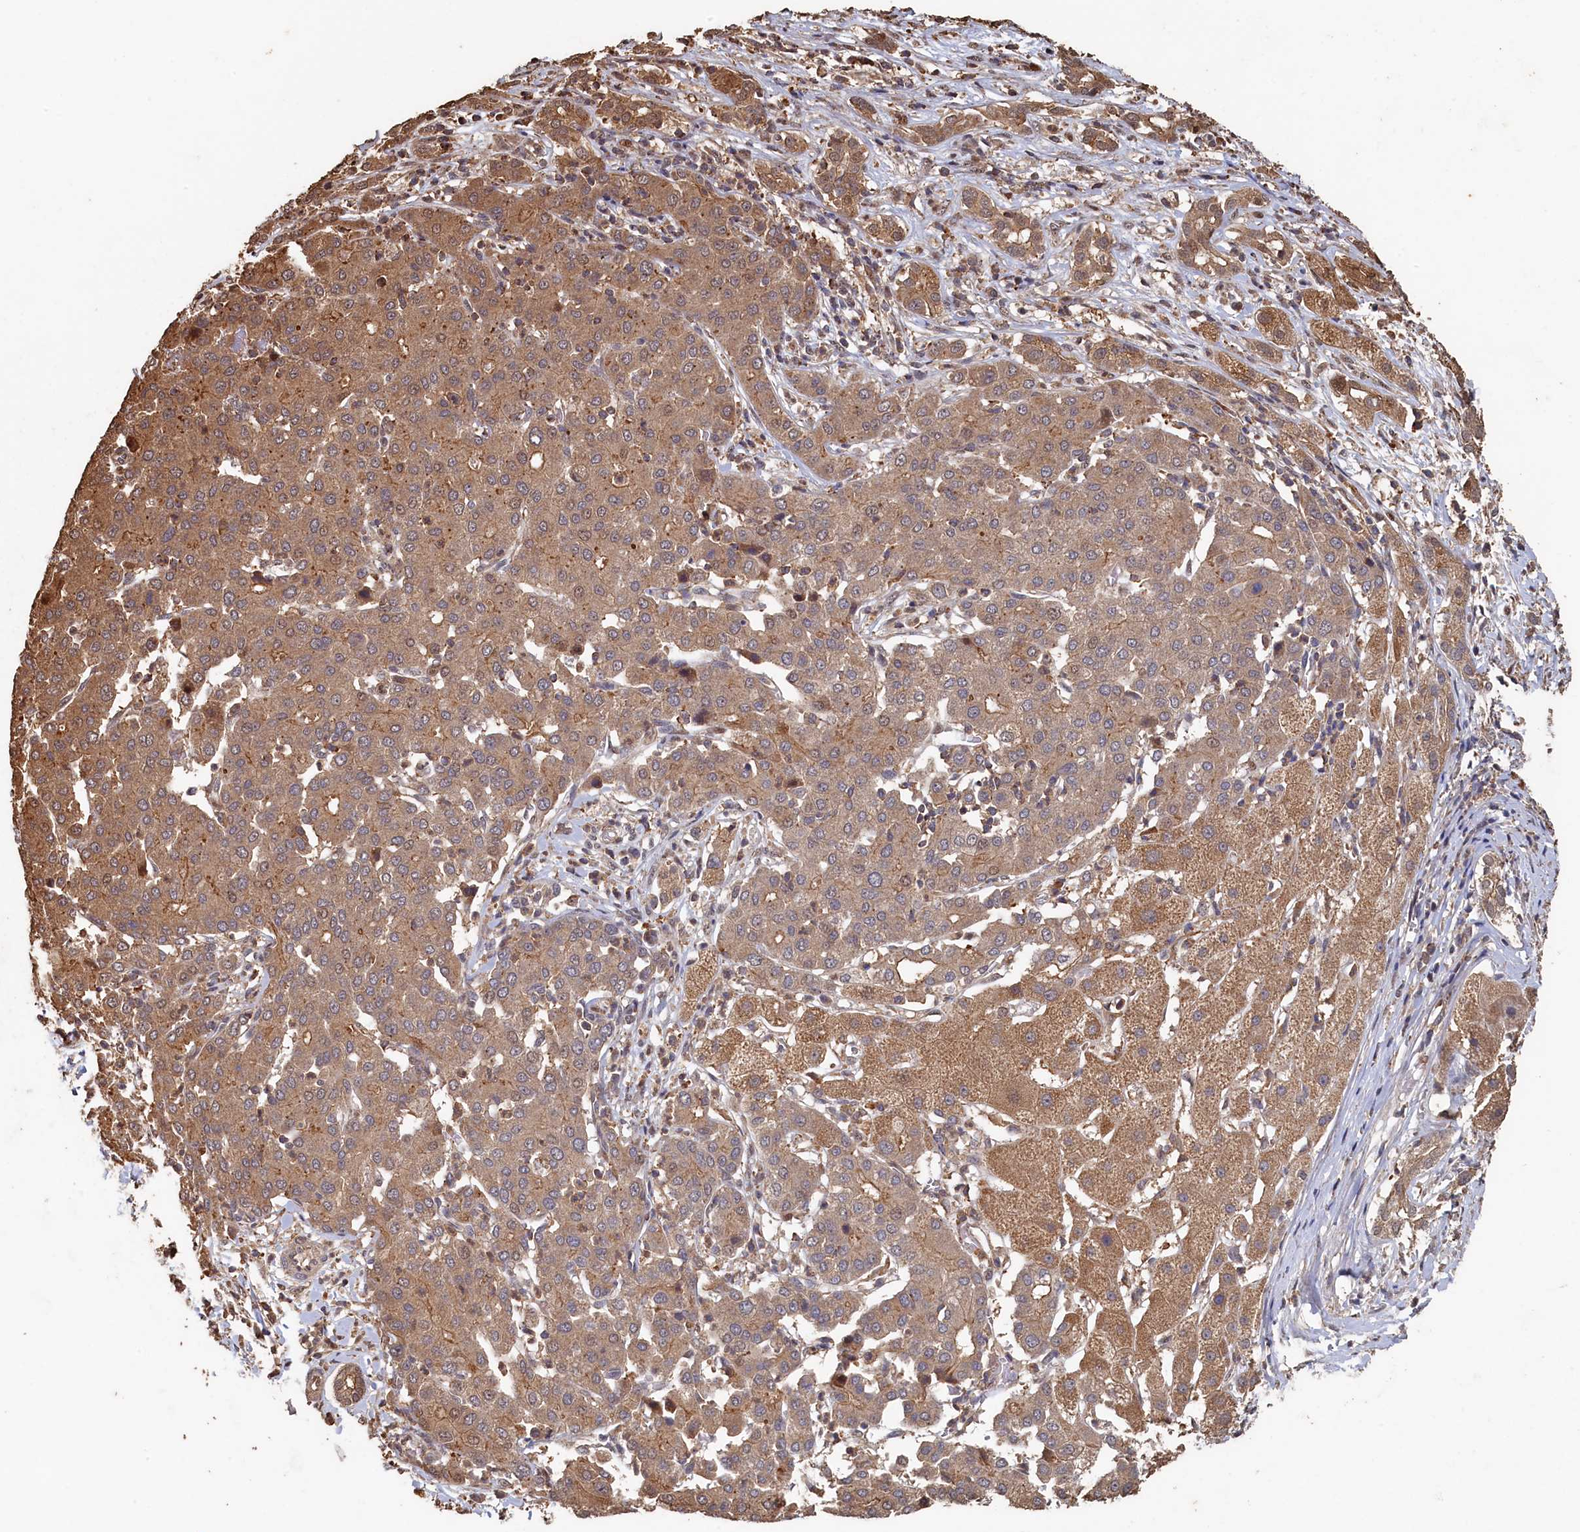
{"staining": {"intensity": "moderate", "quantity": ">75%", "location": "cytoplasmic/membranous"}, "tissue": "liver cancer", "cell_type": "Tumor cells", "image_type": "cancer", "snomed": [{"axis": "morphology", "description": "Carcinoma, Hepatocellular, NOS"}, {"axis": "topography", "description": "Liver"}], "caption": "IHC histopathology image of neoplastic tissue: human liver cancer (hepatocellular carcinoma) stained using IHC exhibits medium levels of moderate protein expression localized specifically in the cytoplasmic/membranous of tumor cells, appearing as a cytoplasmic/membranous brown color.", "gene": "PIGN", "patient": {"sex": "male", "age": 65}}